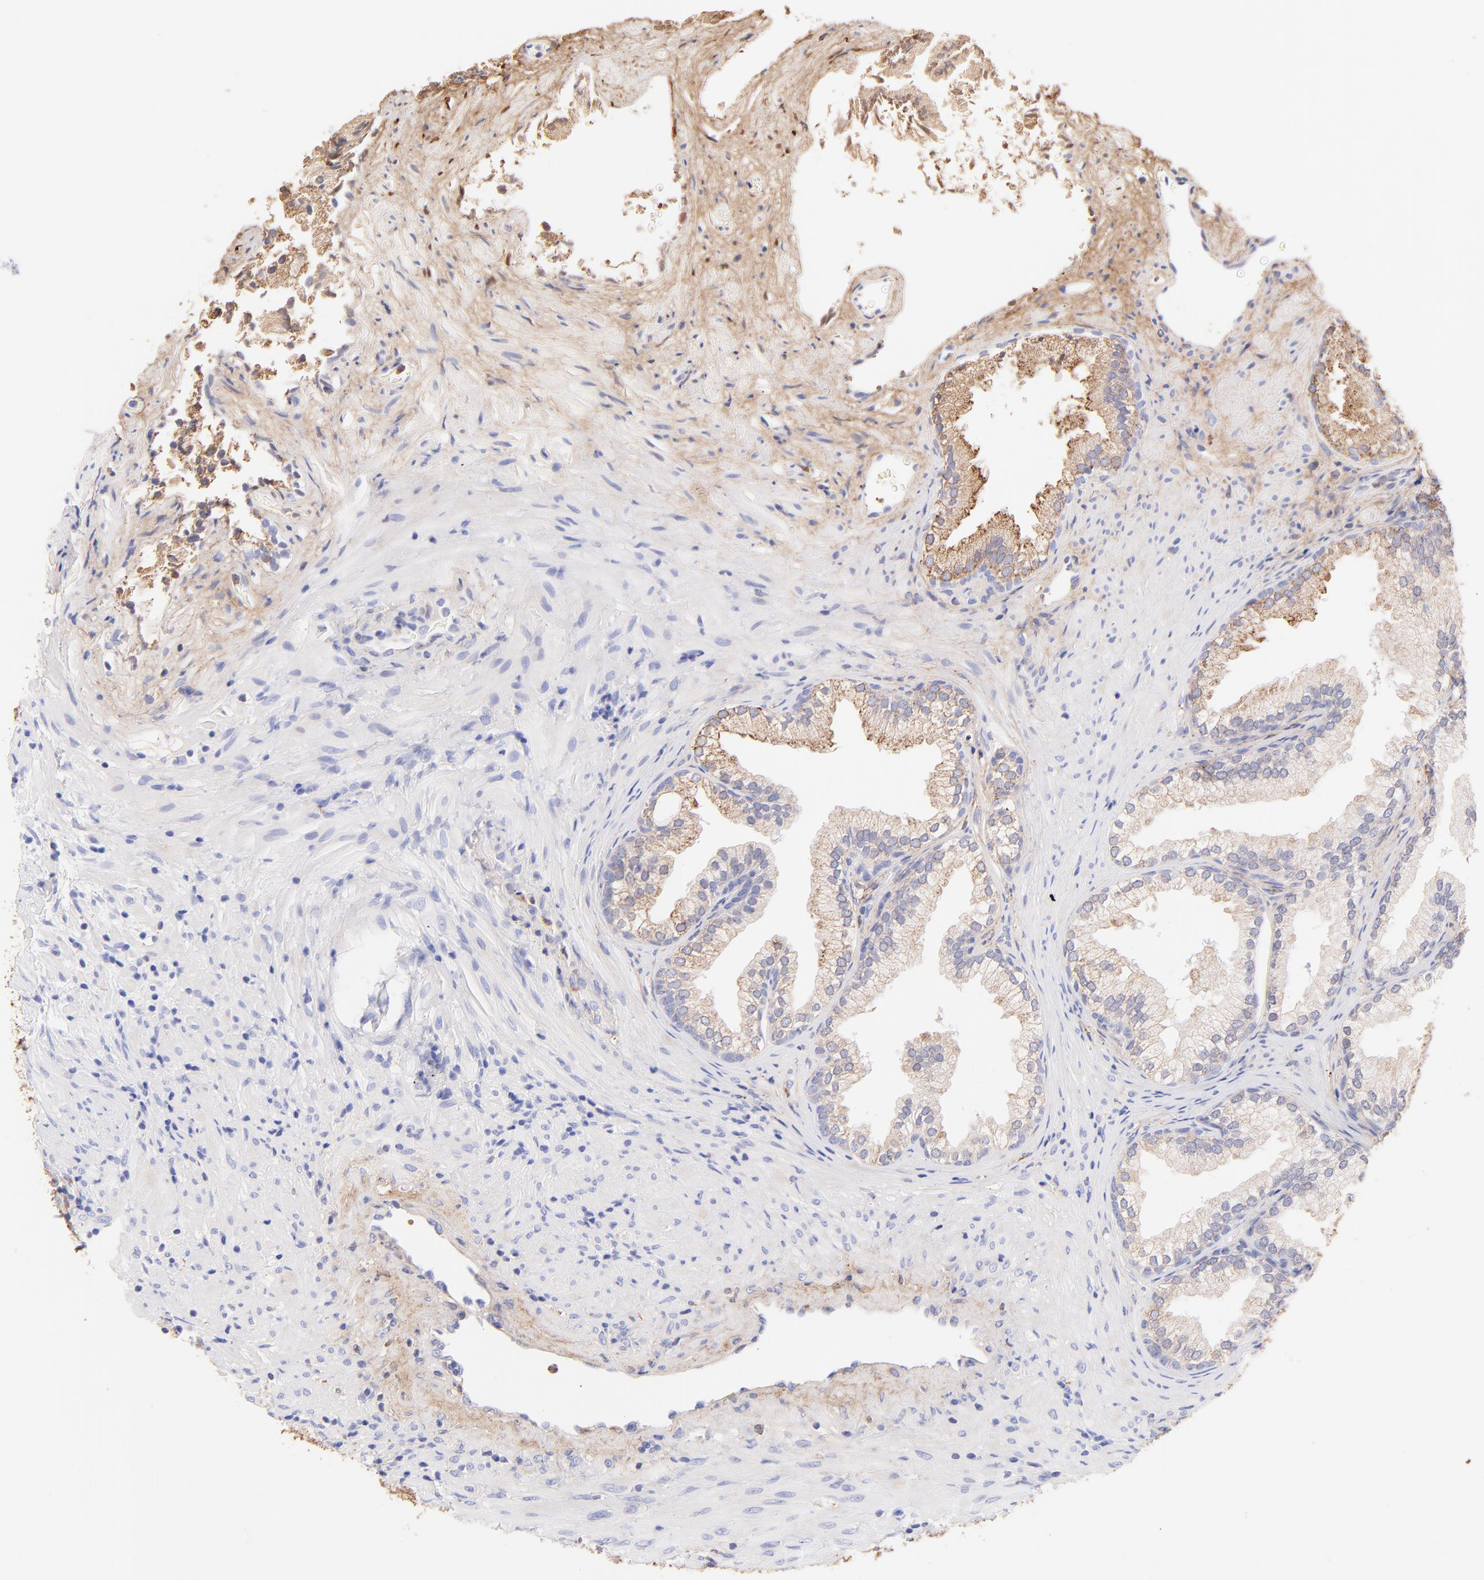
{"staining": {"intensity": "weak", "quantity": ">75%", "location": "cytoplasmic/membranous"}, "tissue": "prostate", "cell_type": "Glandular cells", "image_type": "normal", "snomed": [{"axis": "morphology", "description": "Normal tissue, NOS"}, {"axis": "topography", "description": "Prostate"}], "caption": "Benign prostate was stained to show a protein in brown. There is low levels of weak cytoplasmic/membranous staining in approximately >75% of glandular cells.", "gene": "BGN", "patient": {"sex": "male", "age": 76}}